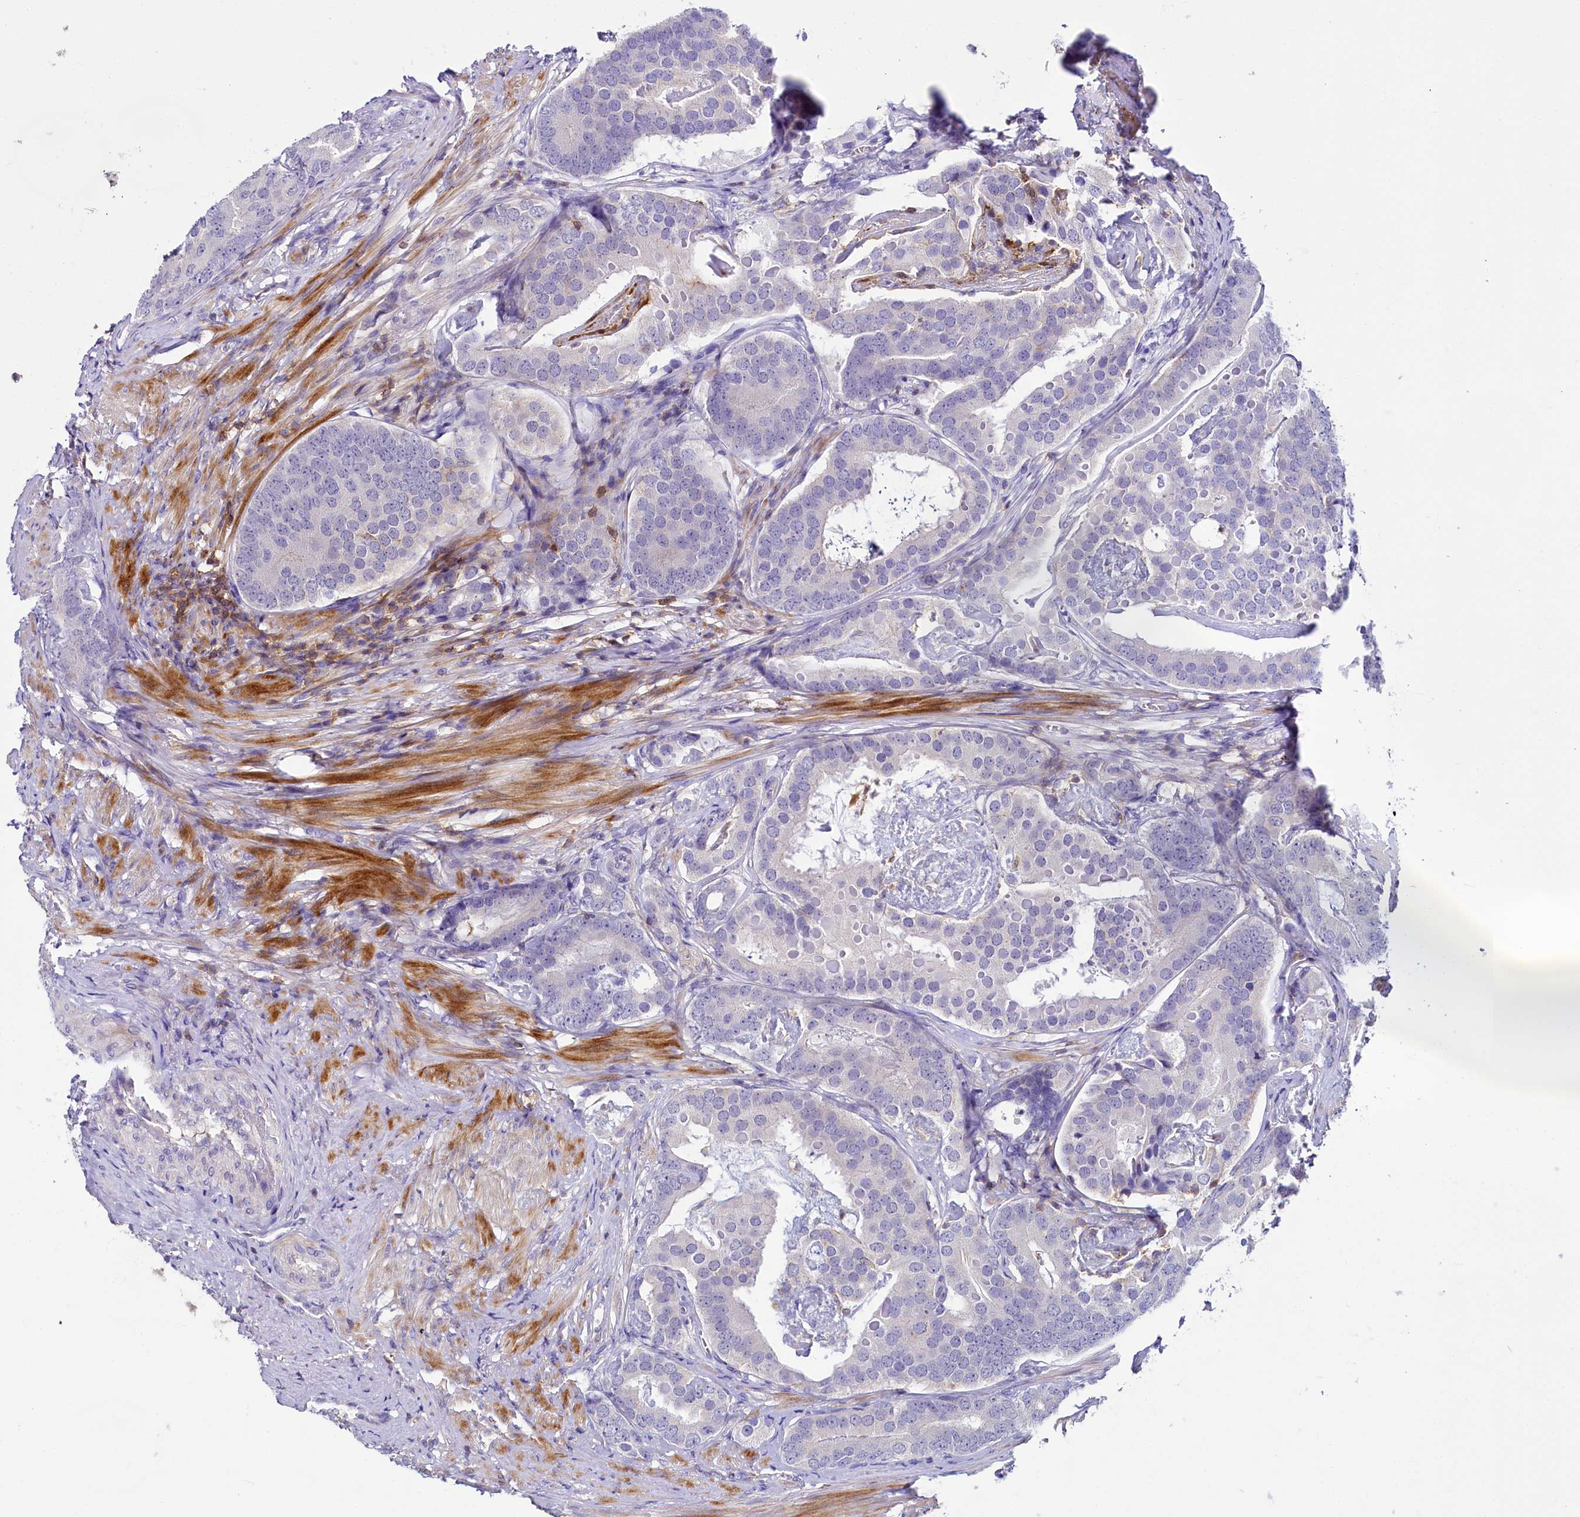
{"staining": {"intensity": "negative", "quantity": "none", "location": "none"}, "tissue": "prostate cancer", "cell_type": "Tumor cells", "image_type": "cancer", "snomed": [{"axis": "morphology", "description": "Adenocarcinoma, Low grade"}, {"axis": "topography", "description": "Prostate"}], "caption": "Tumor cells are negative for protein expression in human prostate cancer.", "gene": "FGFR2", "patient": {"sex": "male", "age": 71}}